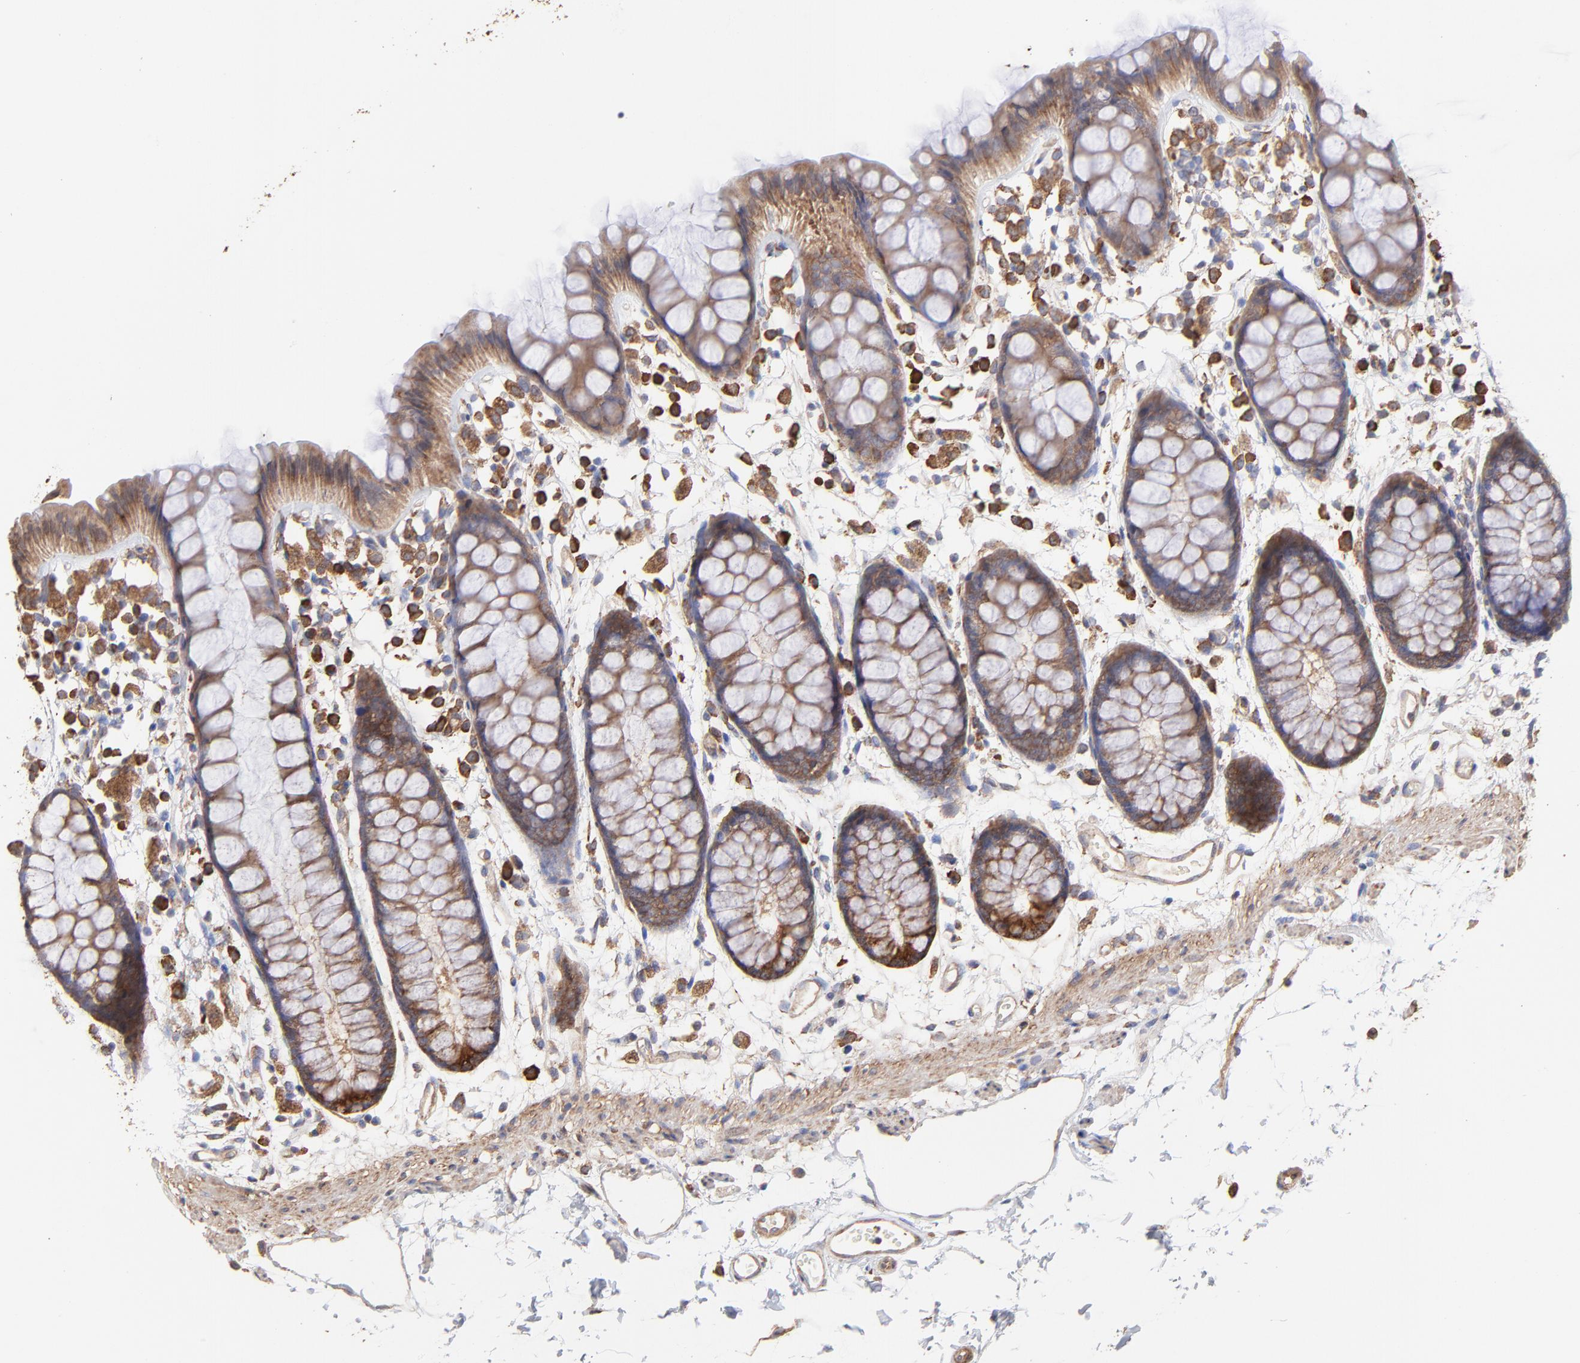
{"staining": {"intensity": "moderate", "quantity": ">75%", "location": "cytoplasmic/membranous"}, "tissue": "rectum", "cell_type": "Glandular cells", "image_type": "normal", "snomed": [{"axis": "morphology", "description": "Normal tissue, NOS"}, {"axis": "topography", "description": "Rectum"}], "caption": "A high-resolution micrograph shows immunohistochemistry (IHC) staining of benign rectum, which displays moderate cytoplasmic/membranous staining in approximately >75% of glandular cells.", "gene": "PFKM", "patient": {"sex": "female", "age": 66}}